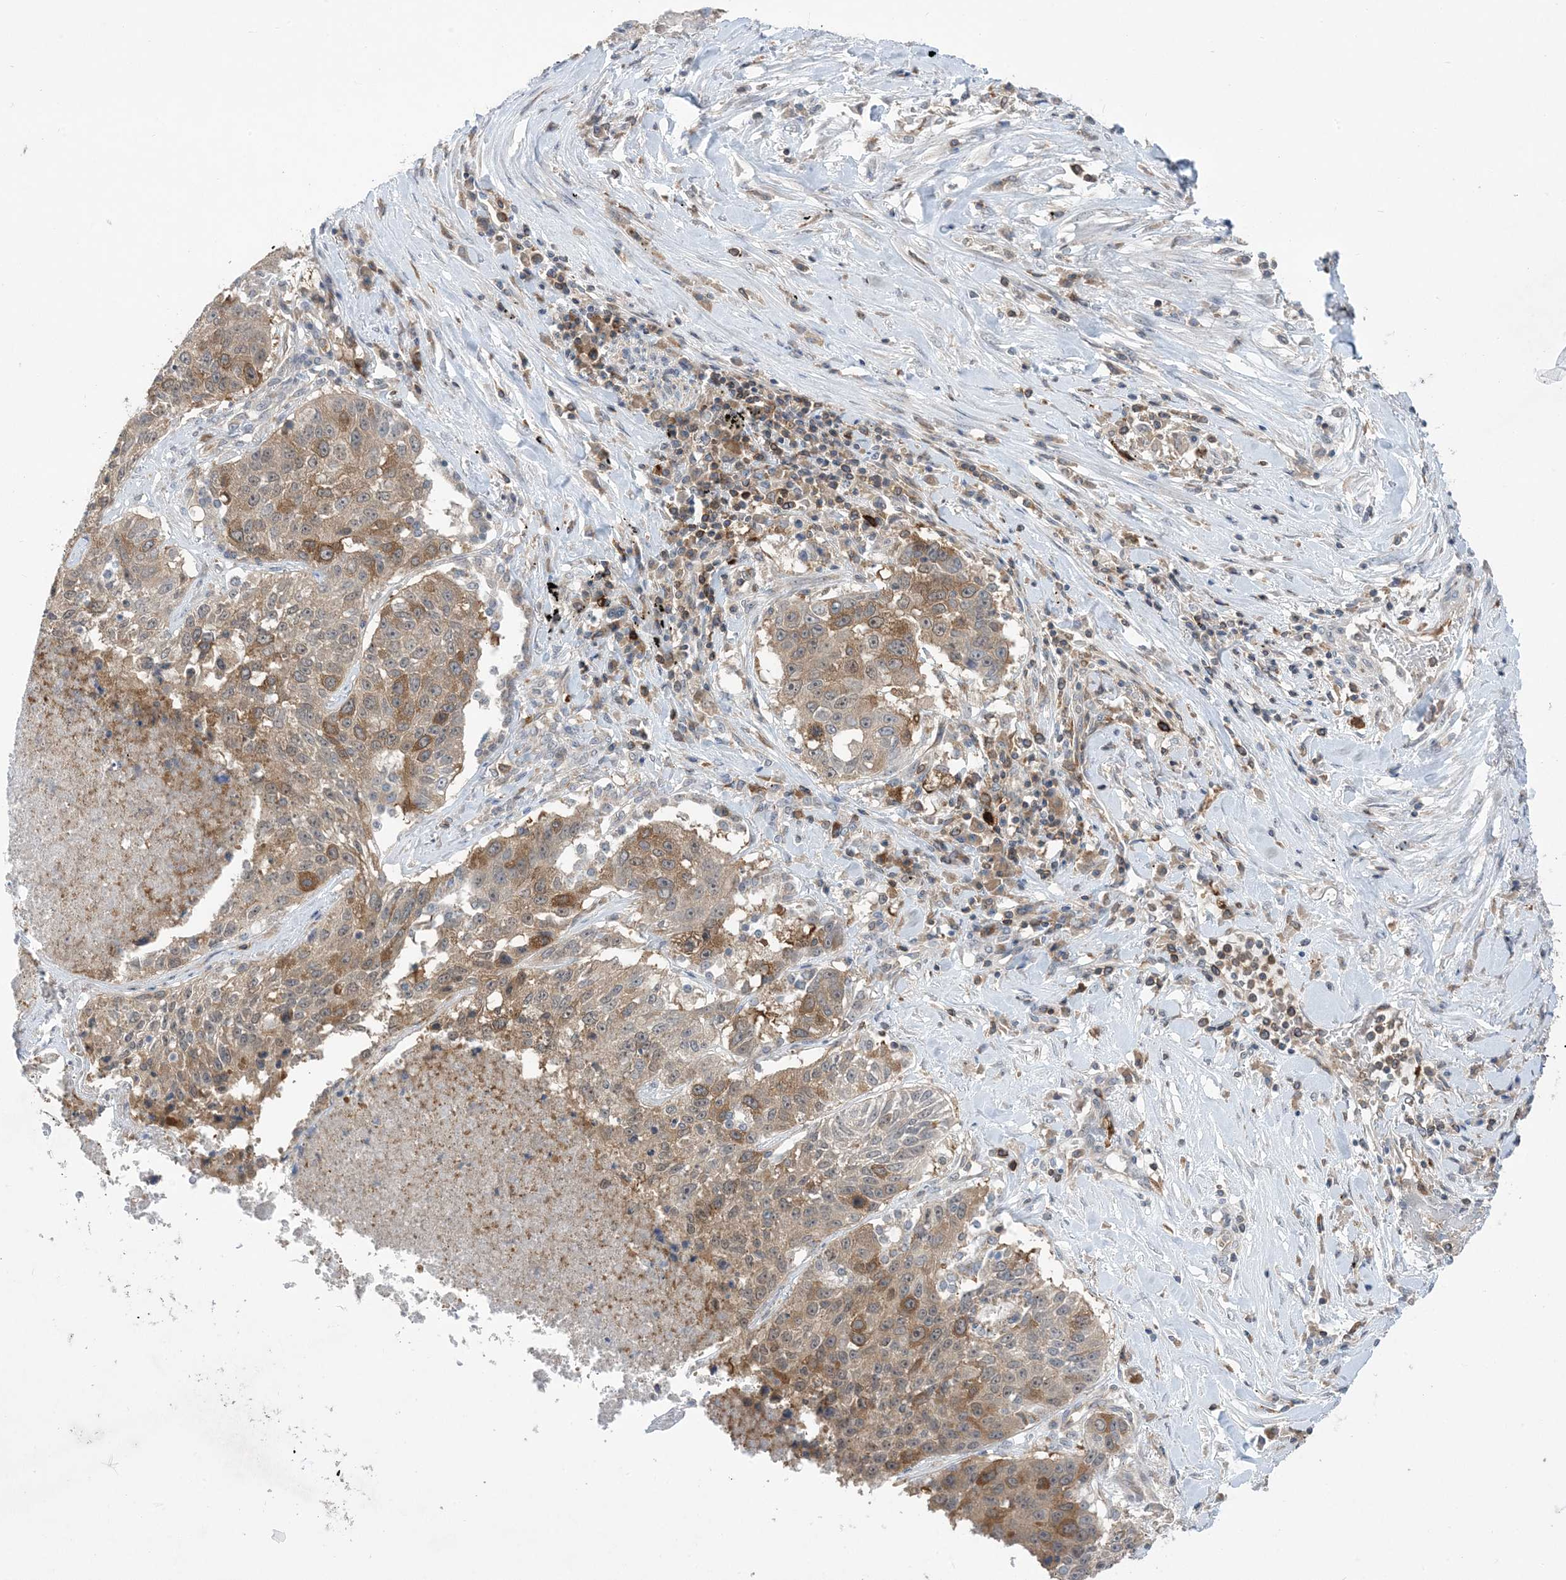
{"staining": {"intensity": "moderate", "quantity": "25%-75%", "location": "cytoplasmic/membranous"}, "tissue": "lung cancer", "cell_type": "Tumor cells", "image_type": "cancer", "snomed": [{"axis": "morphology", "description": "Squamous cell carcinoma, NOS"}, {"axis": "topography", "description": "Lung"}], "caption": "About 25%-75% of tumor cells in lung cancer (squamous cell carcinoma) exhibit moderate cytoplasmic/membranous protein staining as visualized by brown immunohistochemical staining.", "gene": "AOC1", "patient": {"sex": "male", "age": 61}}